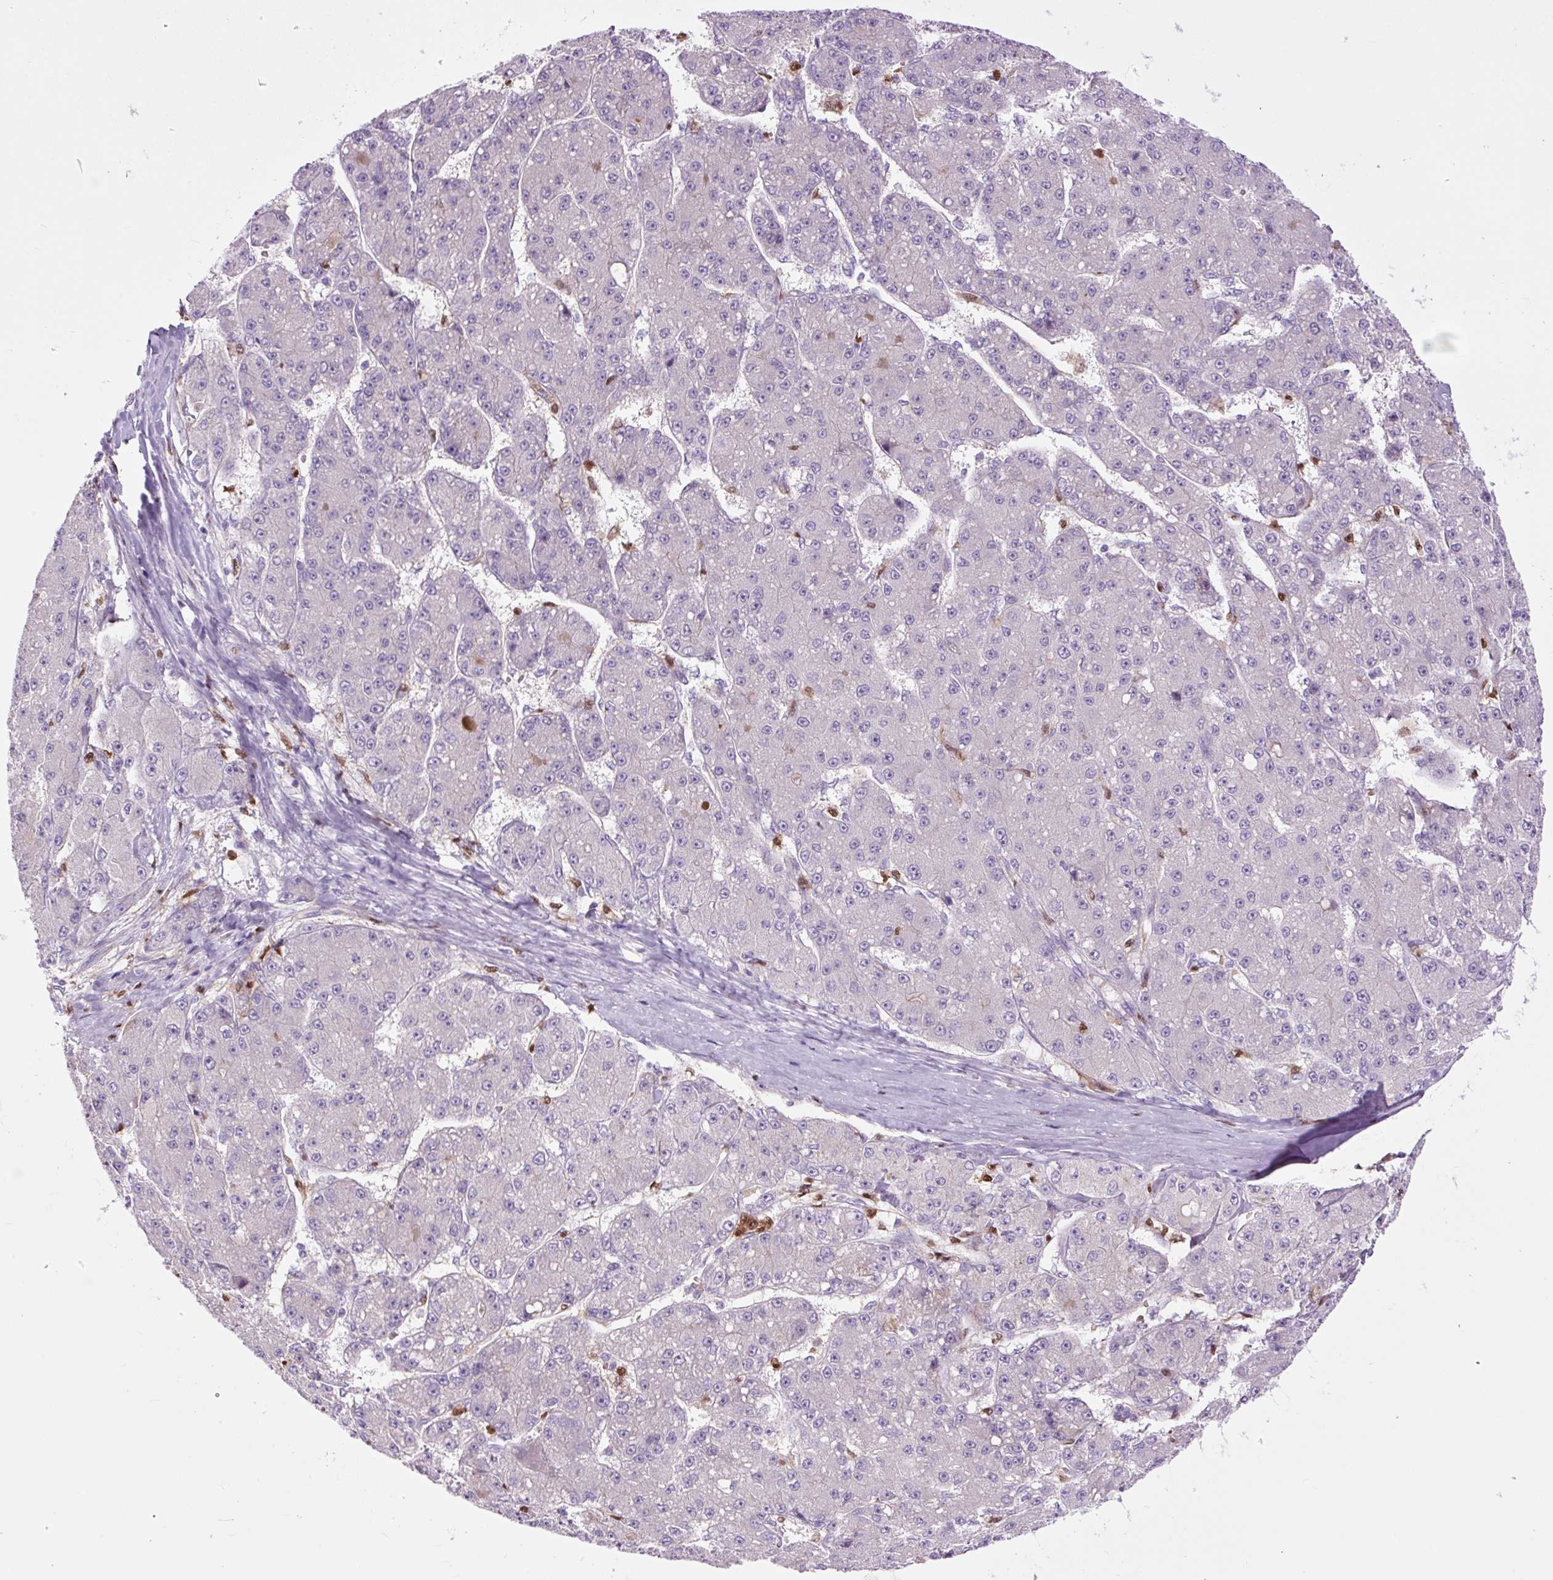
{"staining": {"intensity": "negative", "quantity": "none", "location": "none"}, "tissue": "liver cancer", "cell_type": "Tumor cells", "image_type": "cancer", "snomed": [{"axis": "morphology", "description": "Carcinoma, Hepatocellular, NOS"}, {"axis": "topography", "description": "Liver"}], "caption": "The immunohistochemistry histopathology image has no significant staining in tumor cells of liver cancer (hepatocellular carcinoma) tissue.", "gene": "SPI1", "patient": {"sex": "male", "age": 67}}